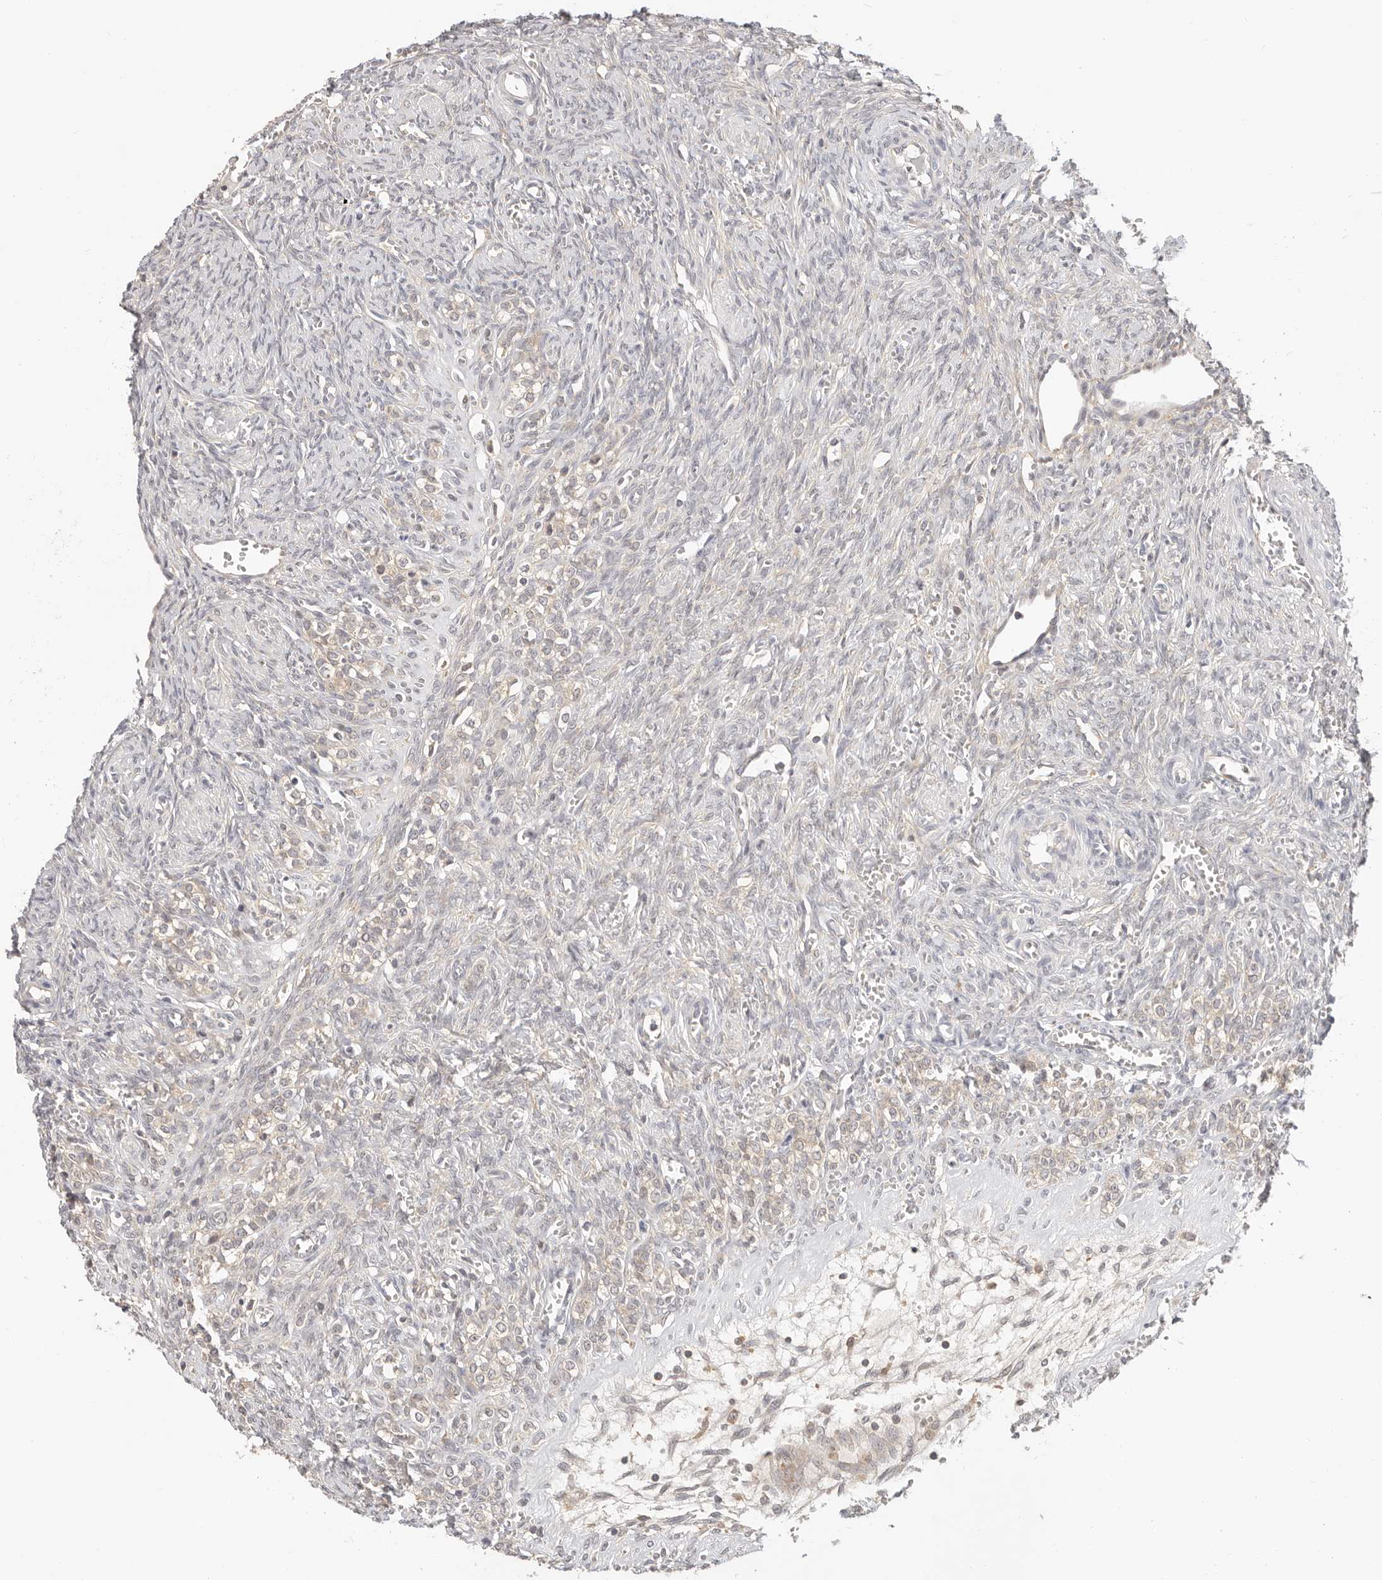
{"staining": {"intensity": "weak", "quantity": ">75%", "location": "cytoplasmic/membranous"}, "tissue": "ovary", "cell_type": "Follicle cells", "image_type": "normal", "snomed": [{"axis": "morphology", "description": "Normal tissue, NOS"}, {"axis": "topography", "description": "Ovary"}], "caption": "Immunohistochemistry (IHC) of unremarkable human ovary exhibits low levels of weak cytoplasmic/membranous staining in approximately >75% of follicle cells.", "gene": "DTNBP1", "patient": {"sex": "female", "age": 41}}